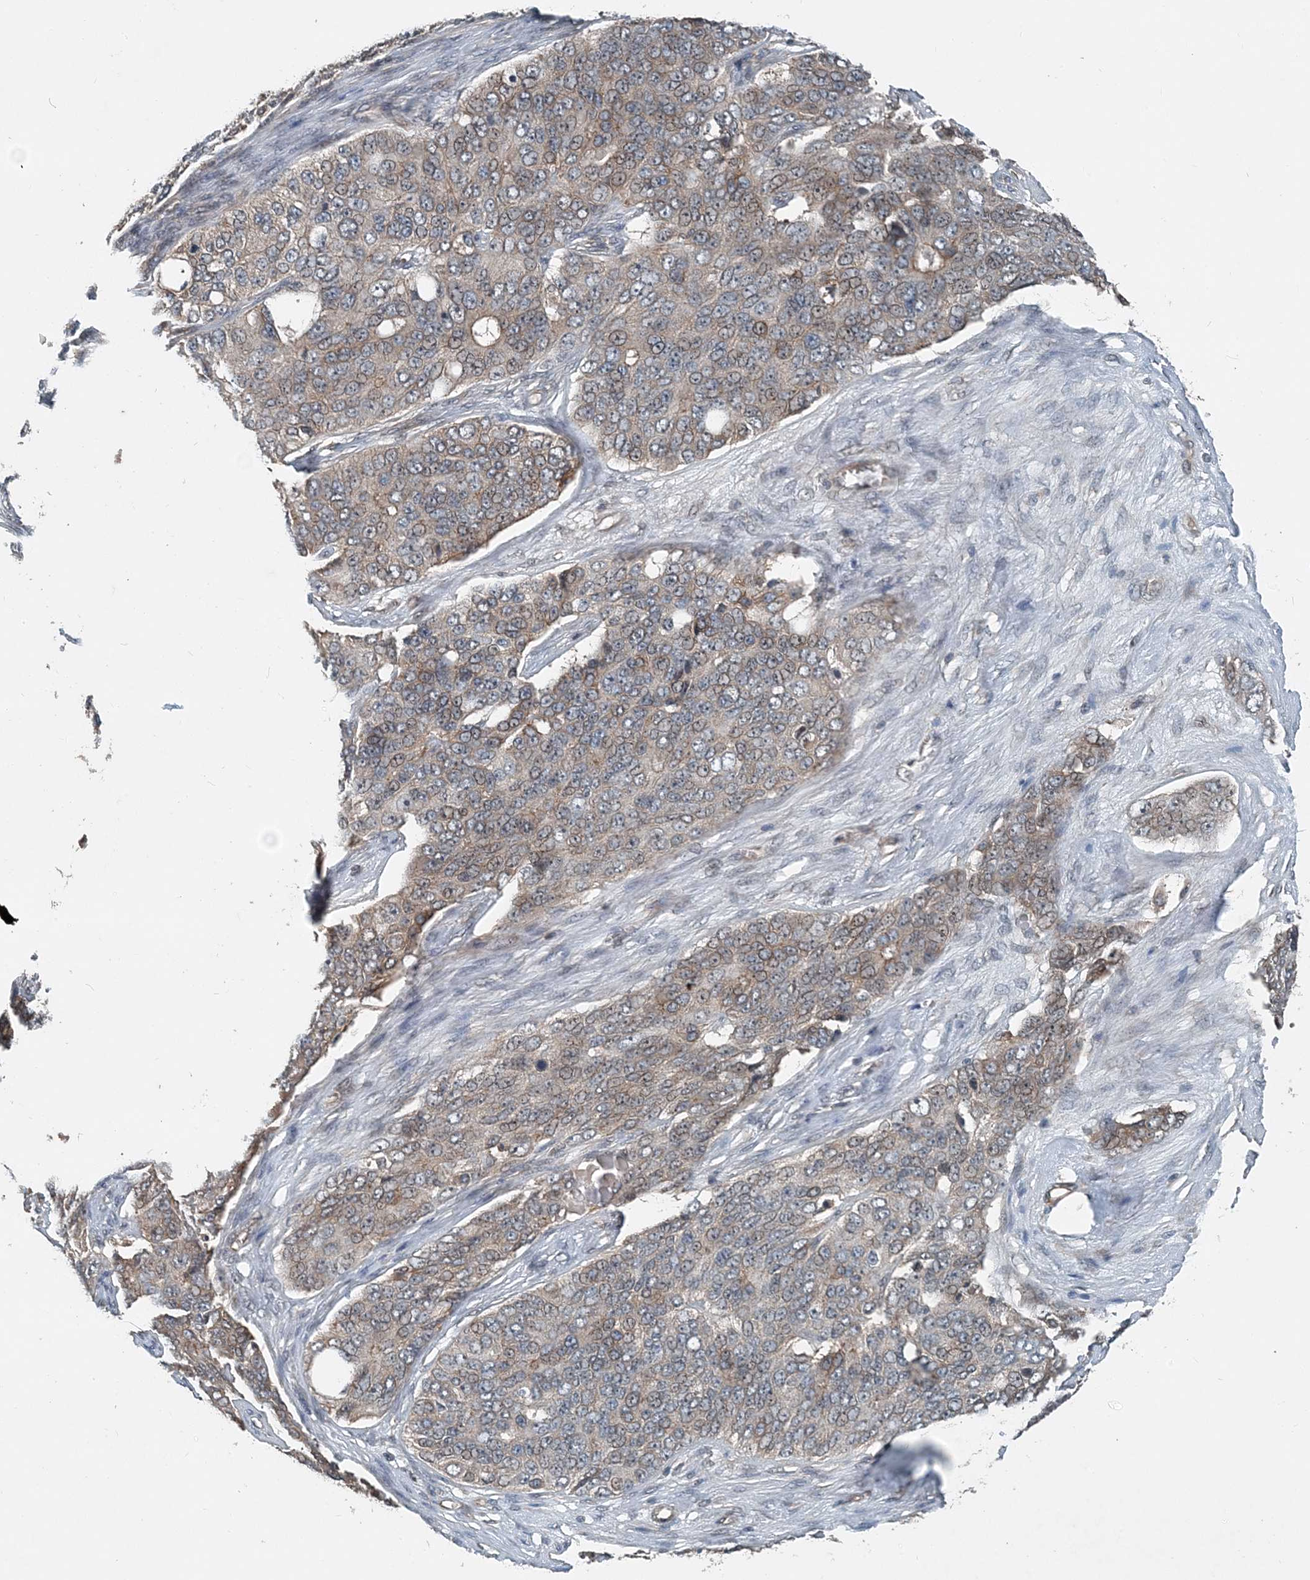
{"staining": {"intensity": "weak", "quantity": "25%-75%", "location": "cytoplasmic/membranous"}, "tissue": "ovarian cancer", "cell_type": "Tumor cells", "image_type": "cancer", "snomed": [{"axis": "morphology", "description": "Carcinoma, endometroid"}, {"axis": "topography", "description": "Ovary"}], "caption": "Human ovarian cancer stained with a brown dye reveals weak cytoplasmic/membranous positive expression in approximately 25%-75% of tumor cells.", "gene": "SMPD3", "patient": {"sex": "female", "age": 51}}